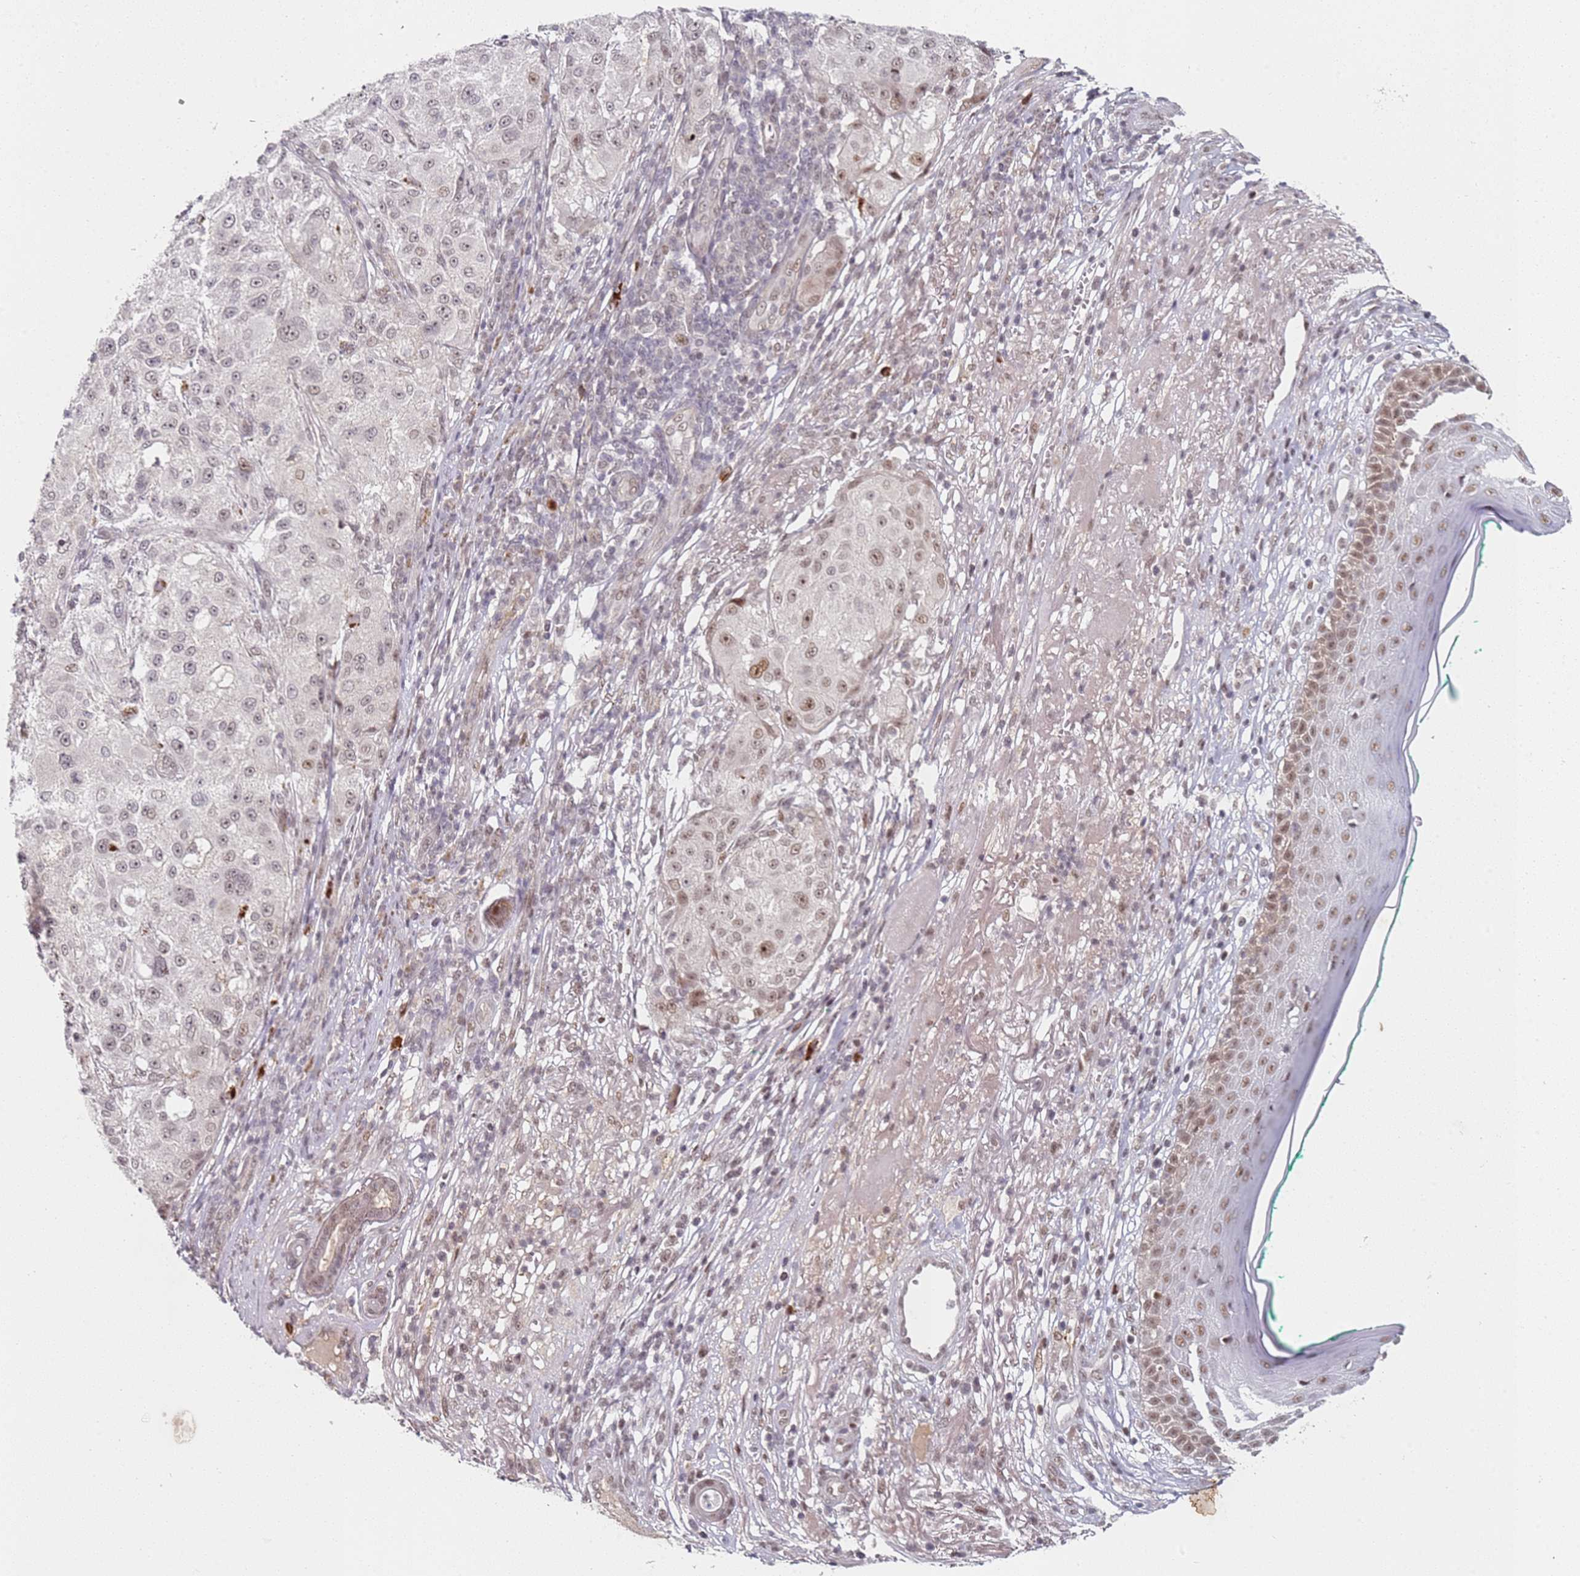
{"staining": {"intensity": "moderate", "quantity": ">75%", "location": "nuclear"}, "tissue": "melanoma", "cell_type": "Tumor cells", "image_type": "cancer", "snomed": [{"axis": "morphology", "description": "Necrosis, NOS"}, {"axis": "morphology", "description": "Malignant melanoma, NOS"}, {"axis": "topography", "description": "Skin"}], "caption": "A histopathology image showing moderate nuclear expression in about >75% of tumor cells in melanoma, as visualized by brown immunohistochemical staining.", "gene": "ATF6B", "patient": {"sex": "female", "age": 87}}